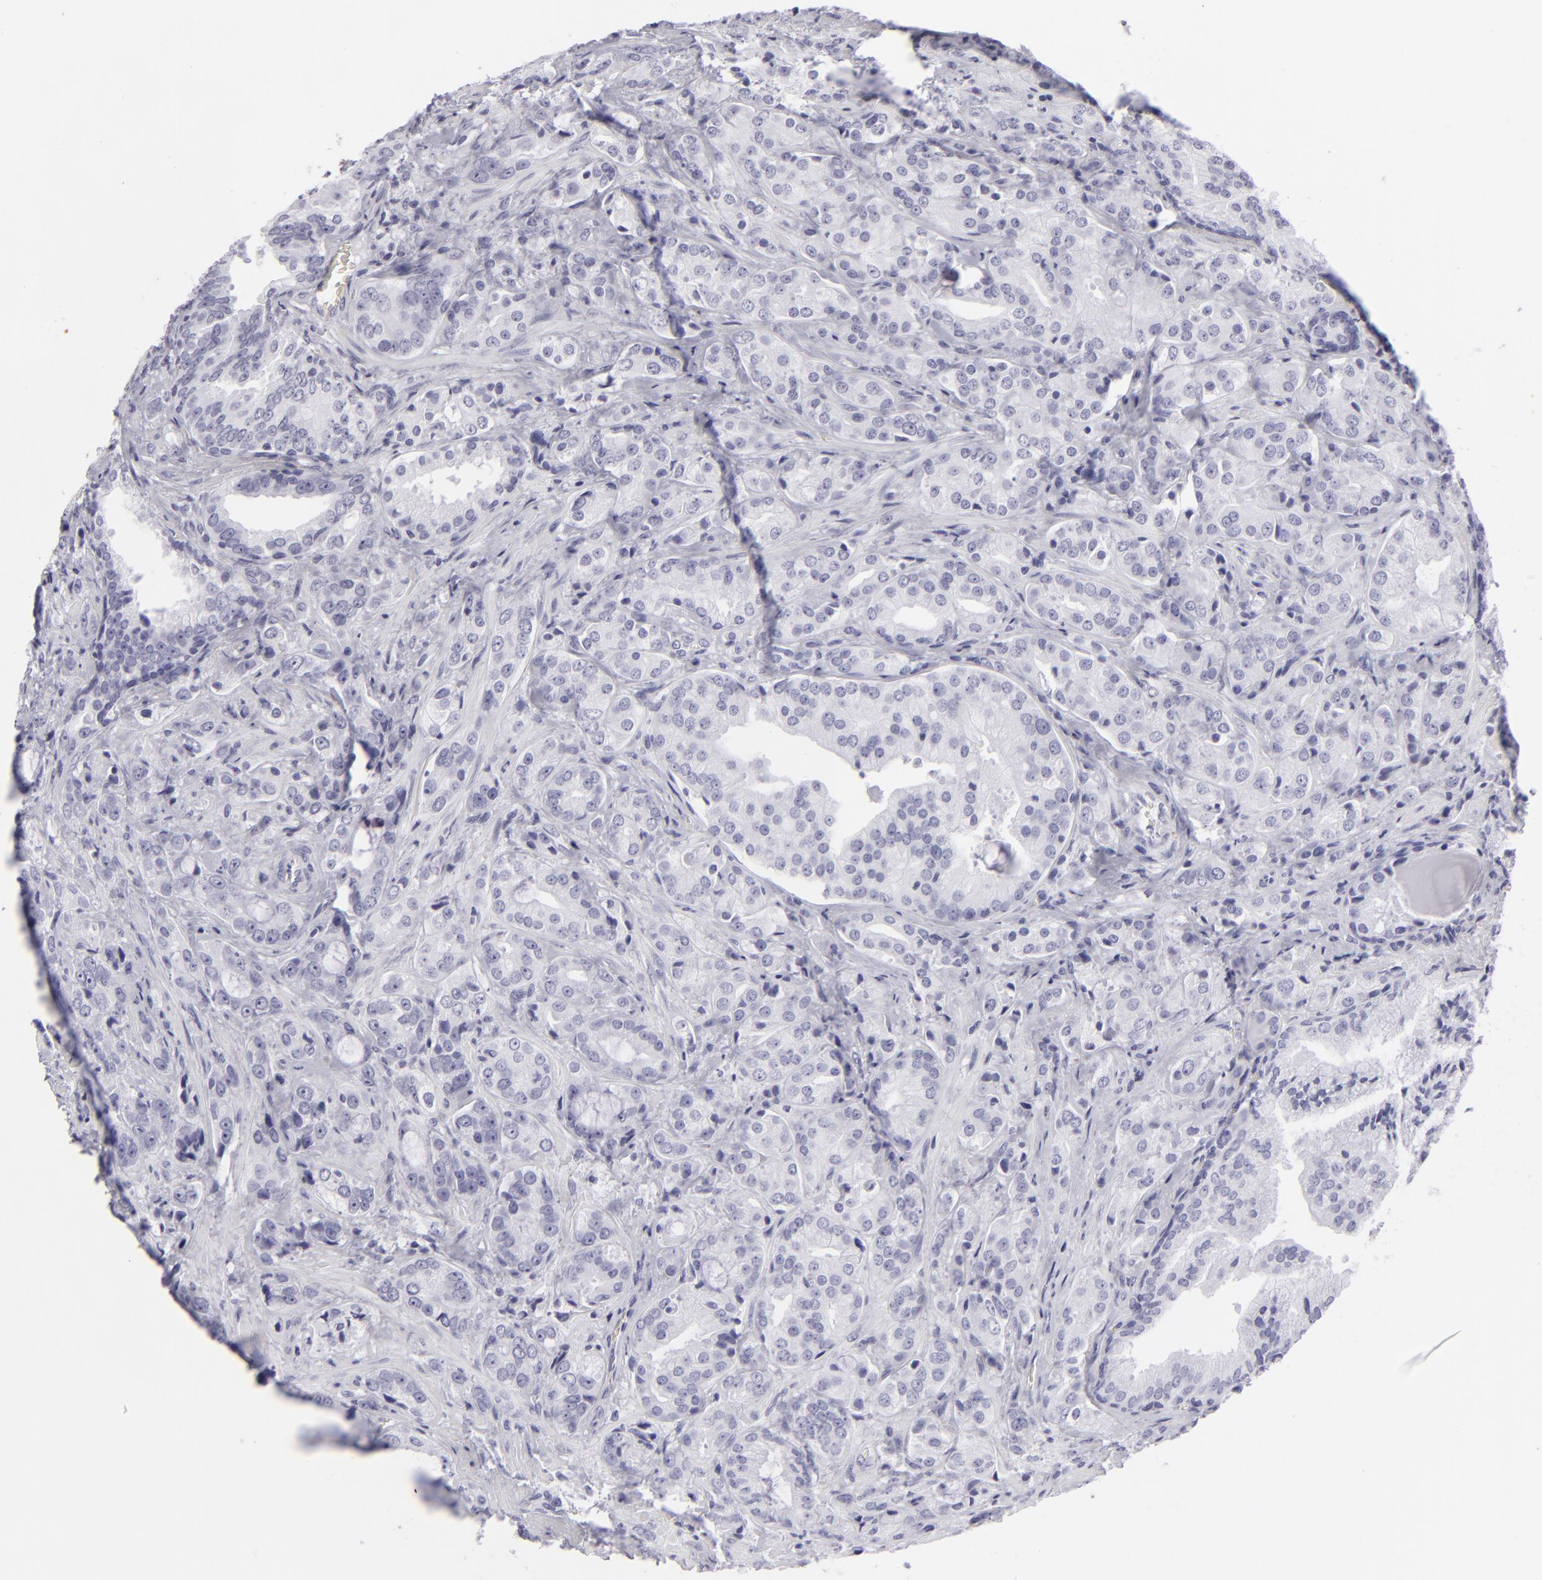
{"staining": {"intensity": "negative", "quantity": "none", "location": "none"}, "tissue": "prostate cancer", "cell_type": "Tumor cells", "image_type": "cancer", "snomed": [{"axis": "morphology", "description": "Adenocarcinoma, Medium grade"}, {"axis": "topography", "description": "Prostate"}], "caption": "Adenocarcinoma (medium-grade) (prostate) was stained to show a protein in brown. There is no significant positivity in tumor cells. The staining is performed using DAB brown chromogen with nuclei counter-stained in using hematoxylin.", "gene": "KRT1", "patient": {"sex": "male", "age": 70}}